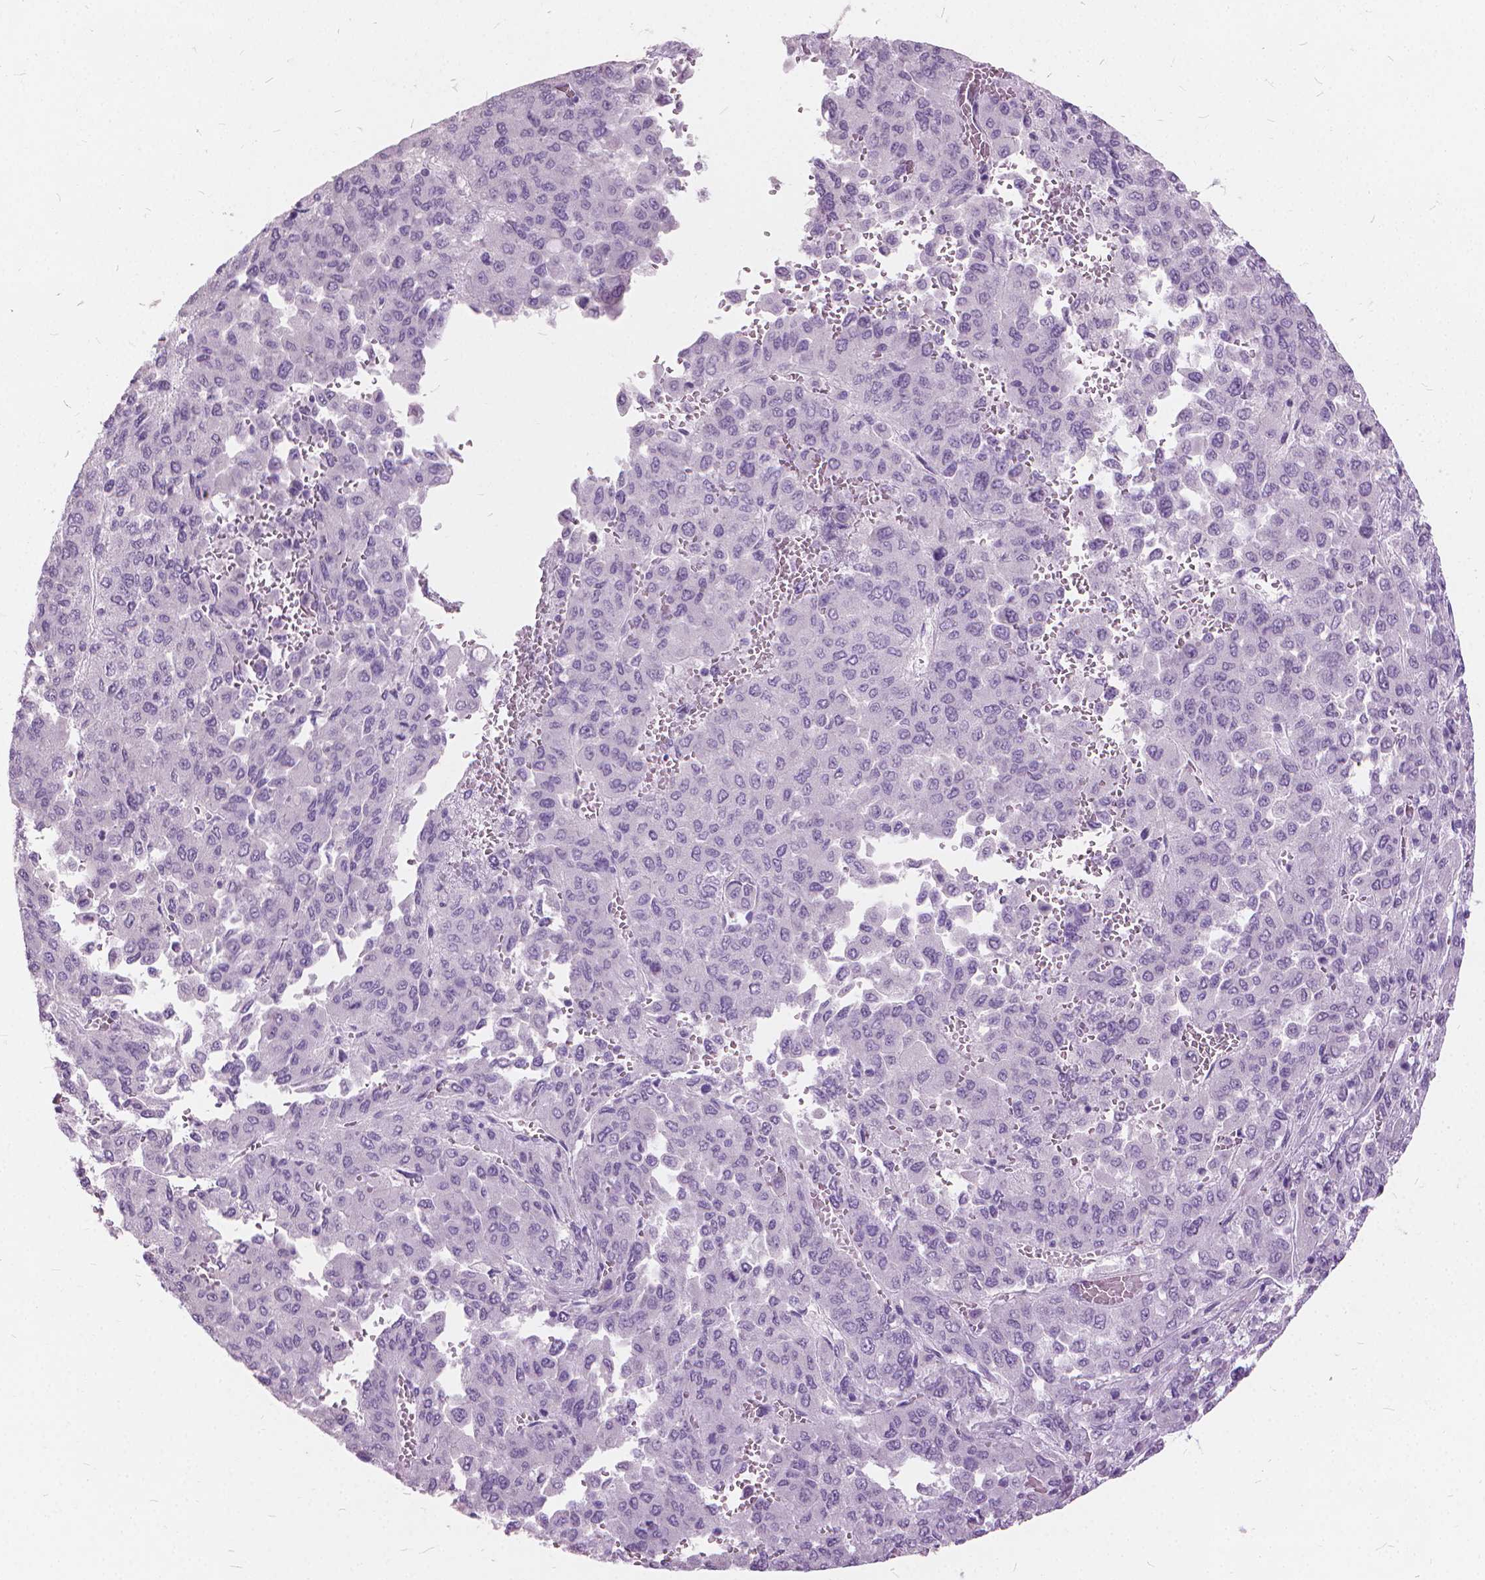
{"staining": {"intensity": "negative", "quantity": "none", "location": "none"}, "tissue": "liver cancer", "cell_type": "Tumor cells", "image_type": "cancer", "snomed": [{"axis": "morphology", "description": "Carcinoma, Hepatocellular, NOS"}, {"axis": "topography", "description": "Liver"}], "caption": "Liver hepatocellular carcinoma was stained to show a protein in brown. There is no significant expression in tumor cells.", "gene": "DNM1", "patient": {"sex": "female", "age": 41}}